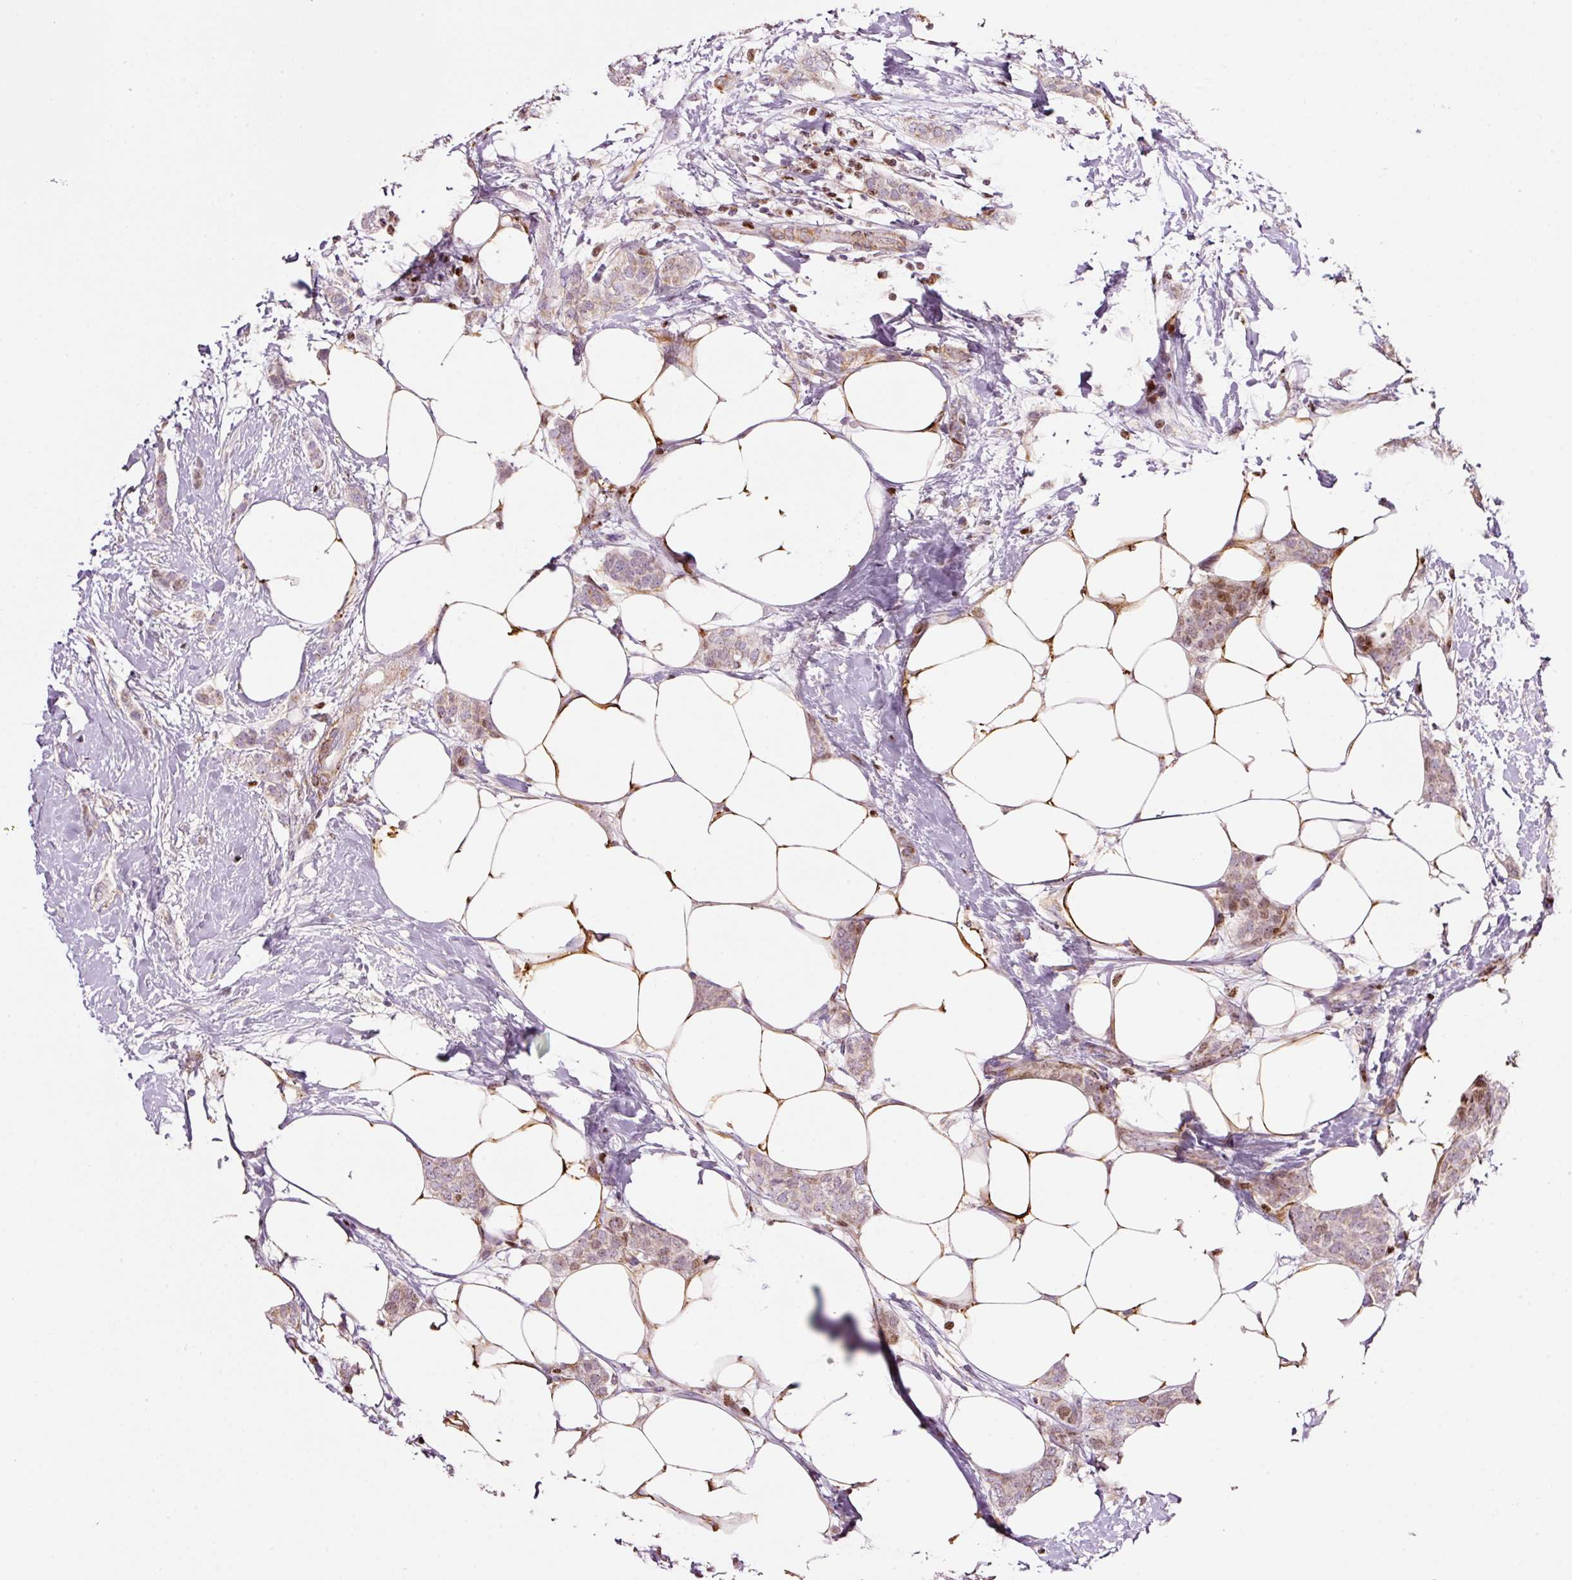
{"staining": {"intensity": "moderate", "quantity": "<25%", "location": "nuclear"}, "tissue": "breast cancer", "cell_type": "Tumor cells", "image_type": "cancer", "snomed": [{"axis": "morphology", "description": "Duct carcinoma"}, {"axis": "topography", "description": "Breast"}], "caption": "DAB immunohistochemical staining of intraductal carcinoma (breast) displays moderate nuclear protein expression in about <25% of tumor cells.", "gene": "TMEM8B", "patient": {"sex": "female", "age": 72}}